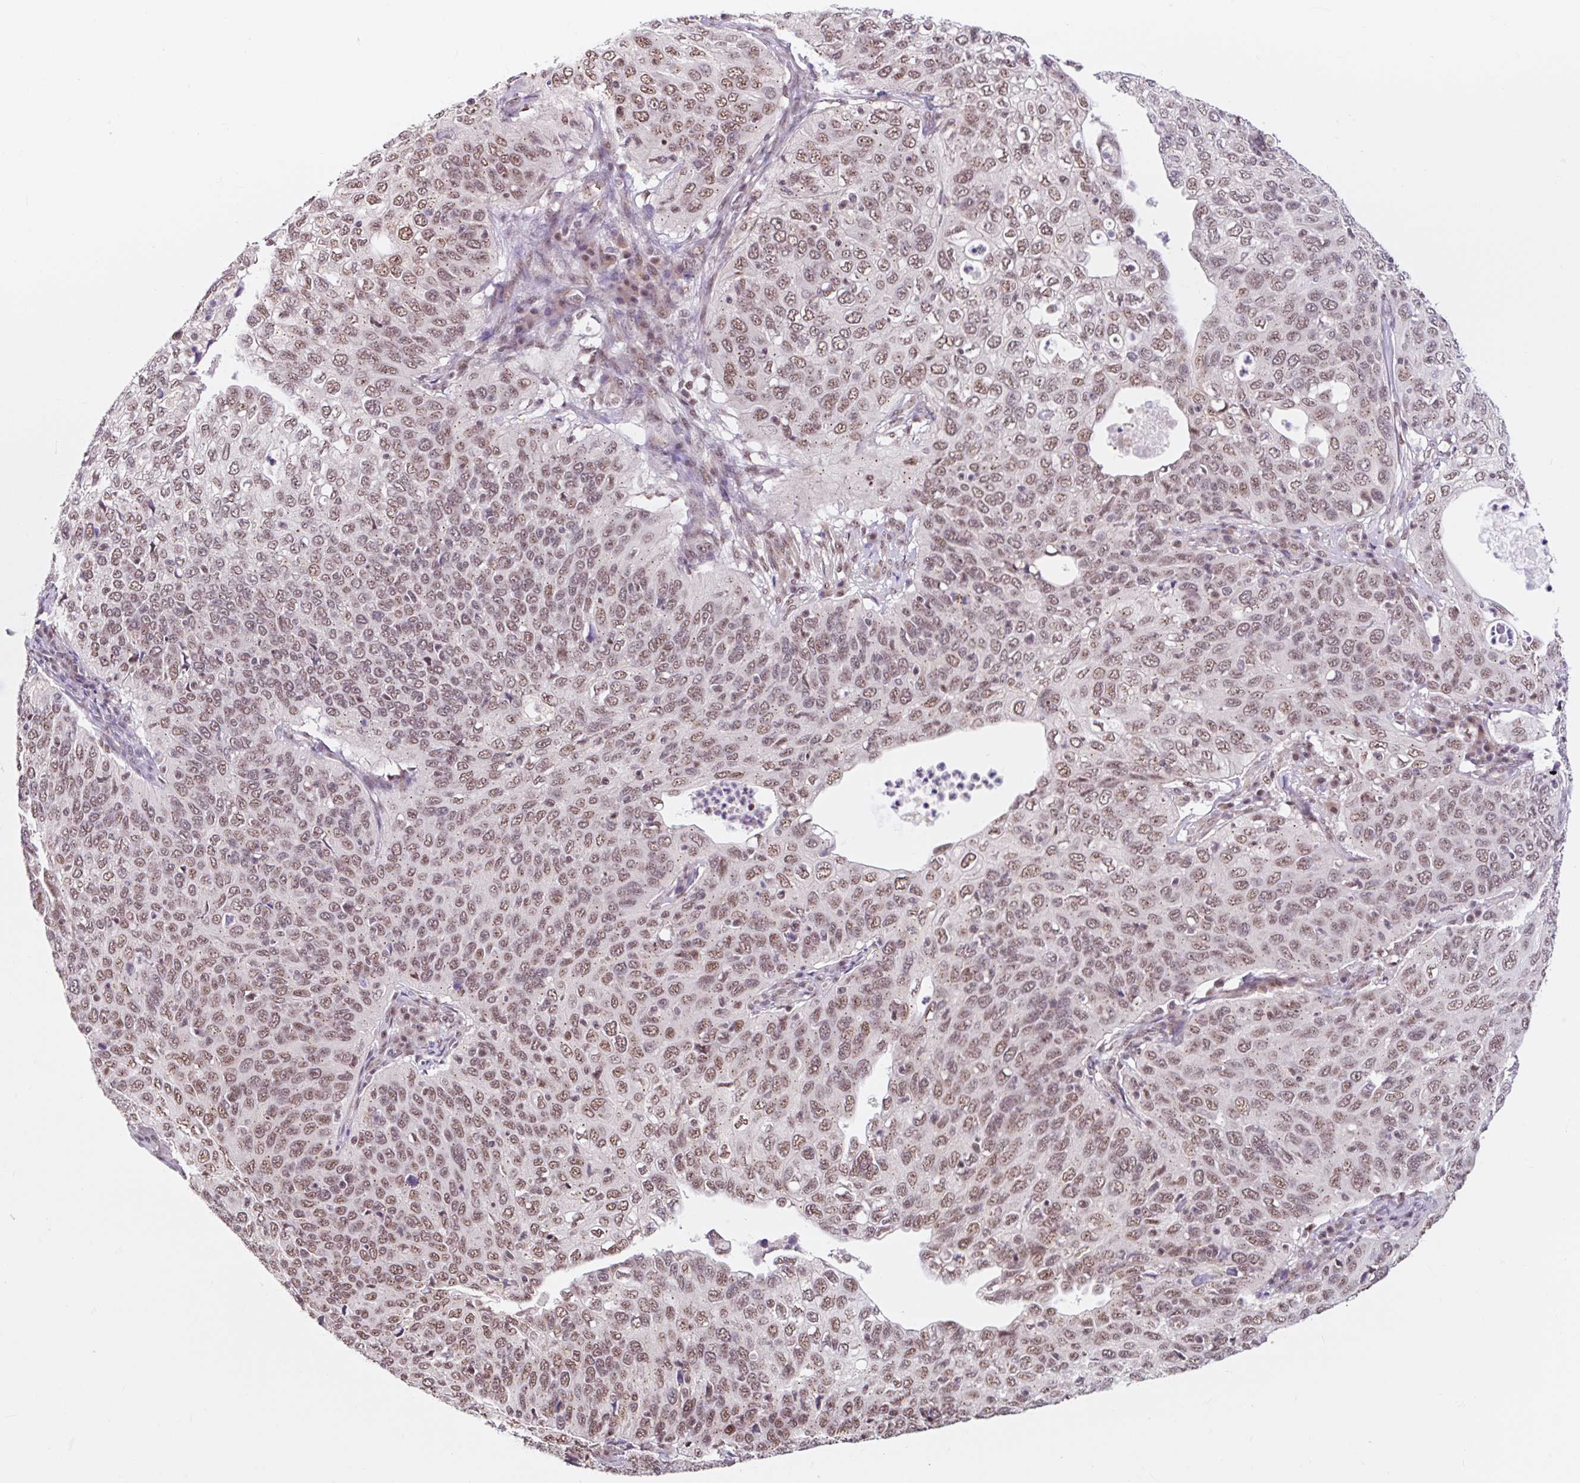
{"staining": {"intensity": "moderate", "quantity": ">75%", "location": "nuclear"}, "tissue": "cervical cancer", "cell_type": "Tumor cells", "image_type": "cancer", "snomed": [{"axis": "morphology", "description": "Squamous cell carcinoma, NOS"}, {"axis": "topography", "description": "Cervix"}], "caption": "Immunohistochemistry (IHC) of human squamous cell carcinoma (cervical) shows medium levels of moderate nuclear staining in approximately >75% of tumor cells.", "gene": "BICRA", "patient": {"sex": "female", "age": 36}}